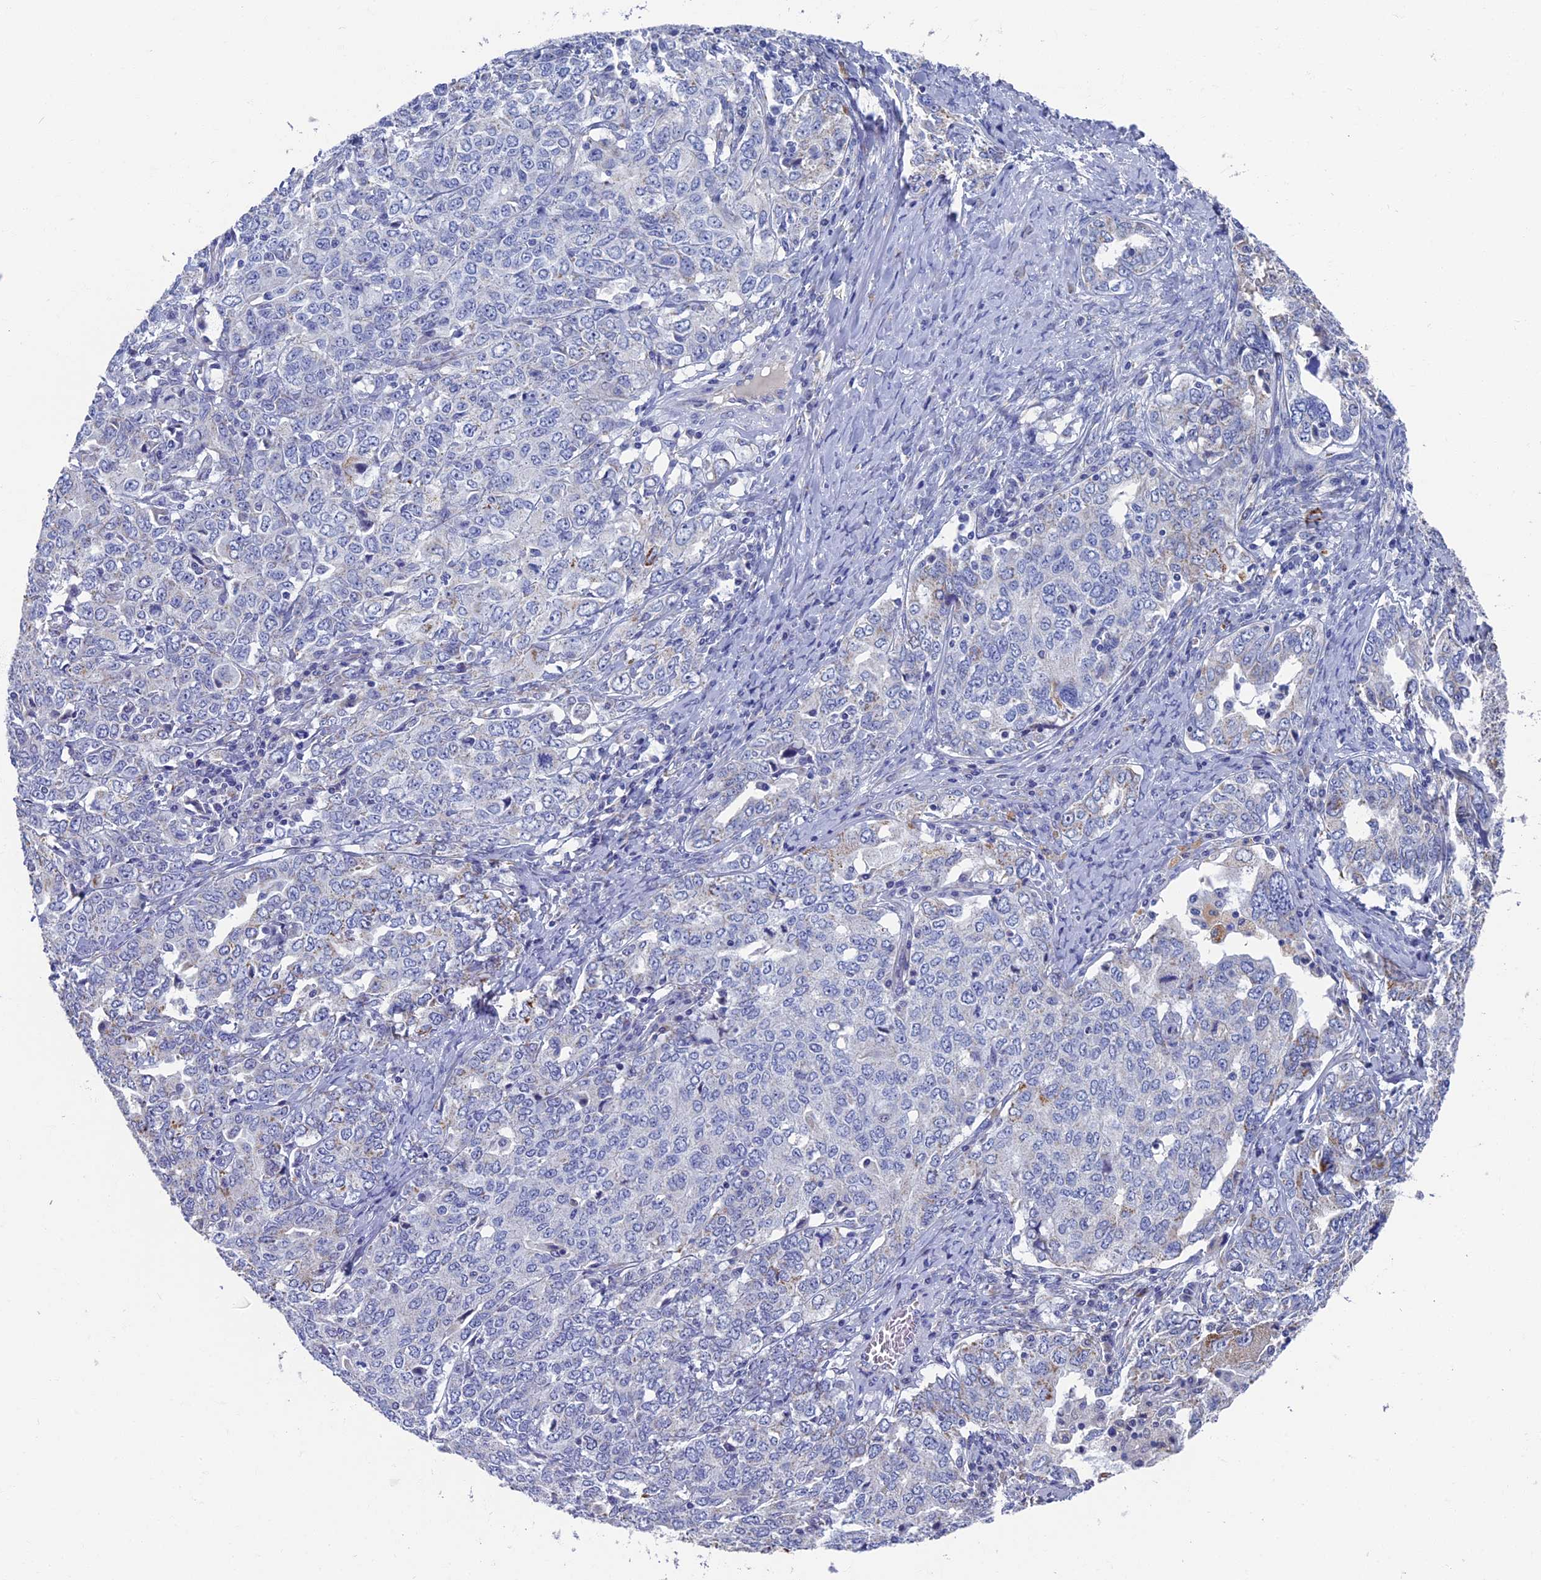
{"staining": {"intensity": "moderate", "quantity": "<25%", "location": "cytoplasmic/membranous"}, "tissue": "ovarian cancer", "cell_type": "Tumor cells", "image_type": "cancer", "snomed": [{"axis": "morphology", "description": "Carcinoma, endometroid"}, {"axis": "topography", "description": "Ovary"}], "caption": "A histopathology image showing moderate cytoplasmic/membranous staining in about <25% of tumor cells in ovarian cancer (endometroid carcinoma), as visualized by brown immunohistochemical staining.", "gene": "OAT", "patient": {"sex": "female", "age": 62}}